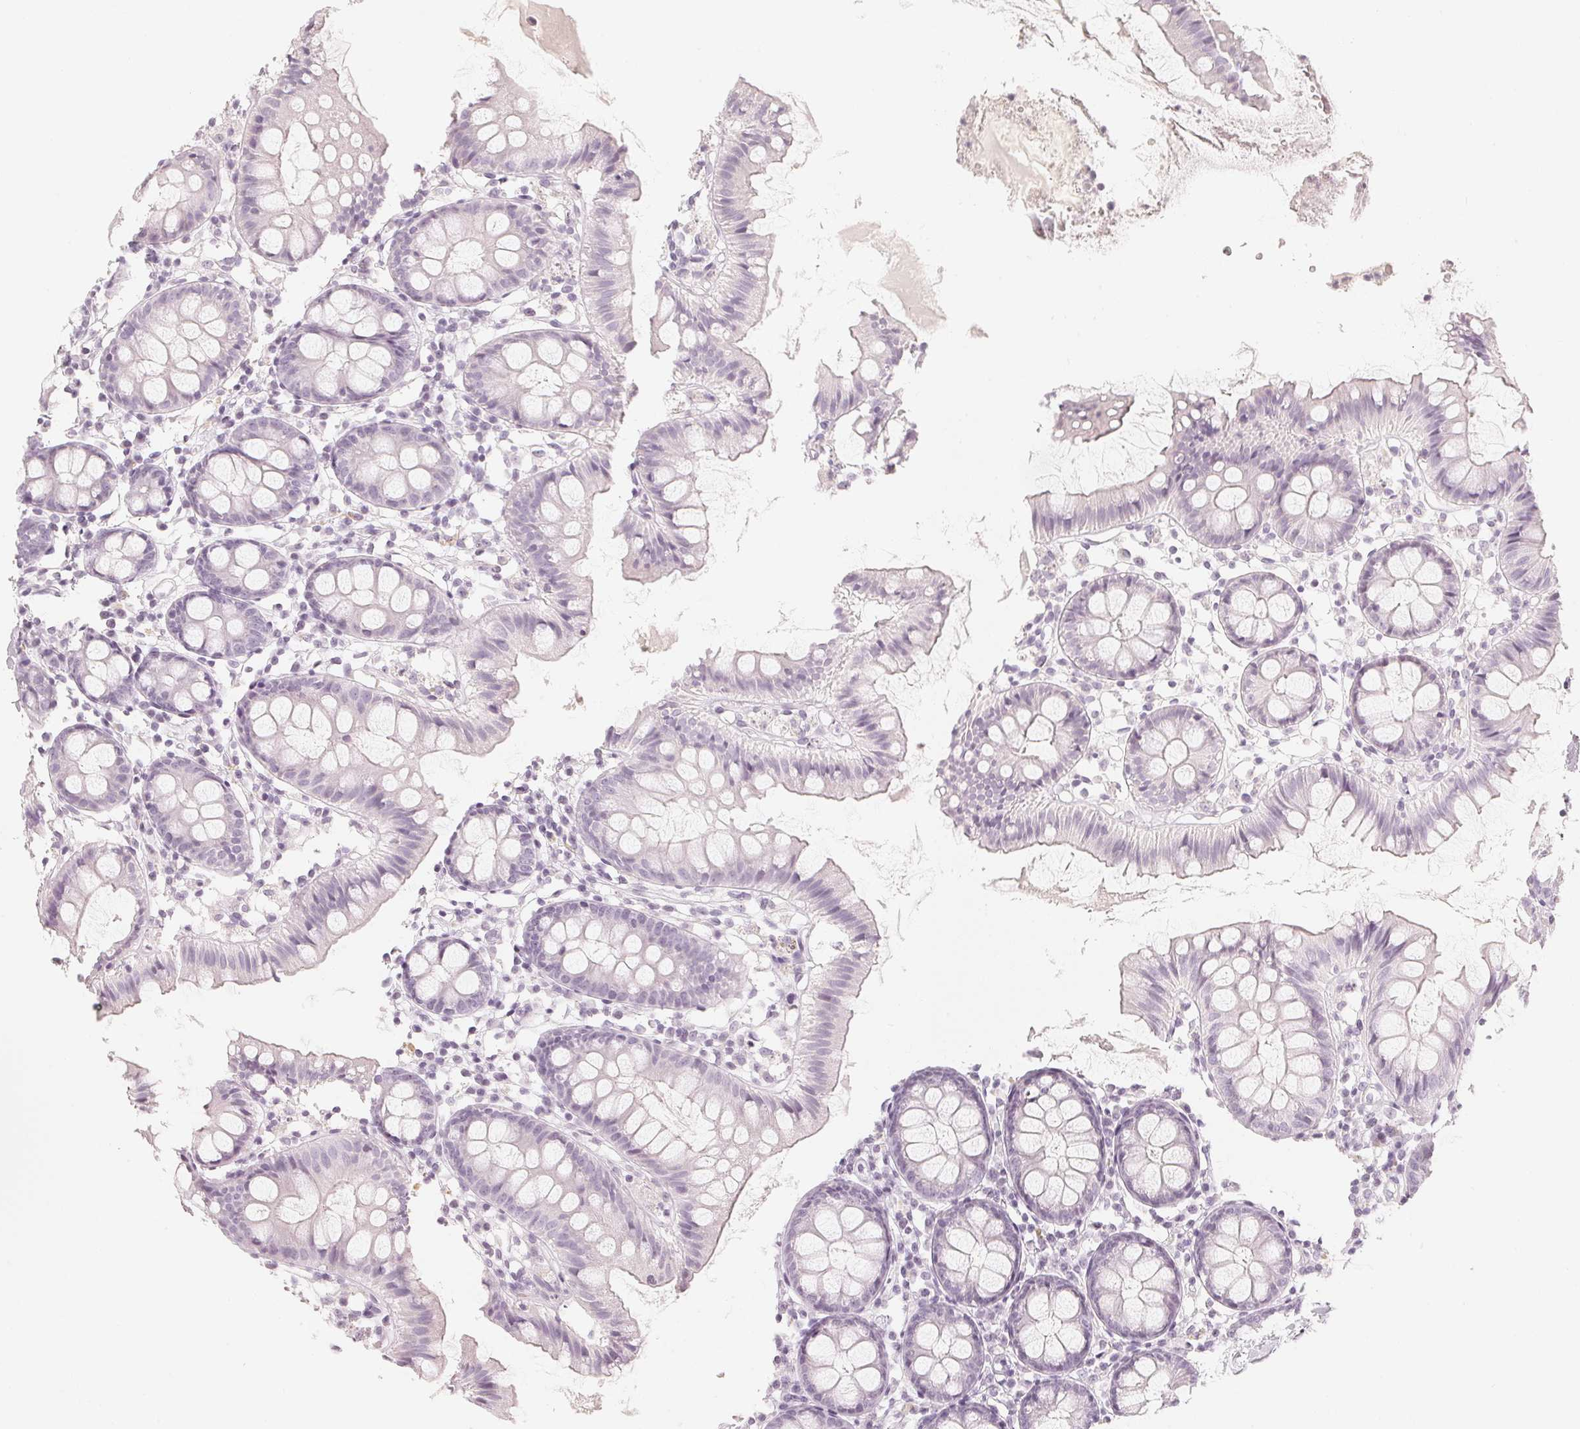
{"staining": {"intensity": "negative", "quantity": "none", "location": "none"}, "tissue": "colon", "cell_type": "Endothelial cells", "image_type": "normal", "snomed": [{"axis": "morphology", "description": "Normal tissue, NOS"}, {"axis": "topography", "description": "Colon"}], "caption": "Immunohistochemical staining of benign colon shows no significant expression in endothelial cells.", "gene": "SLC22A8", "patient": {"sex": "female", "age": 84}}